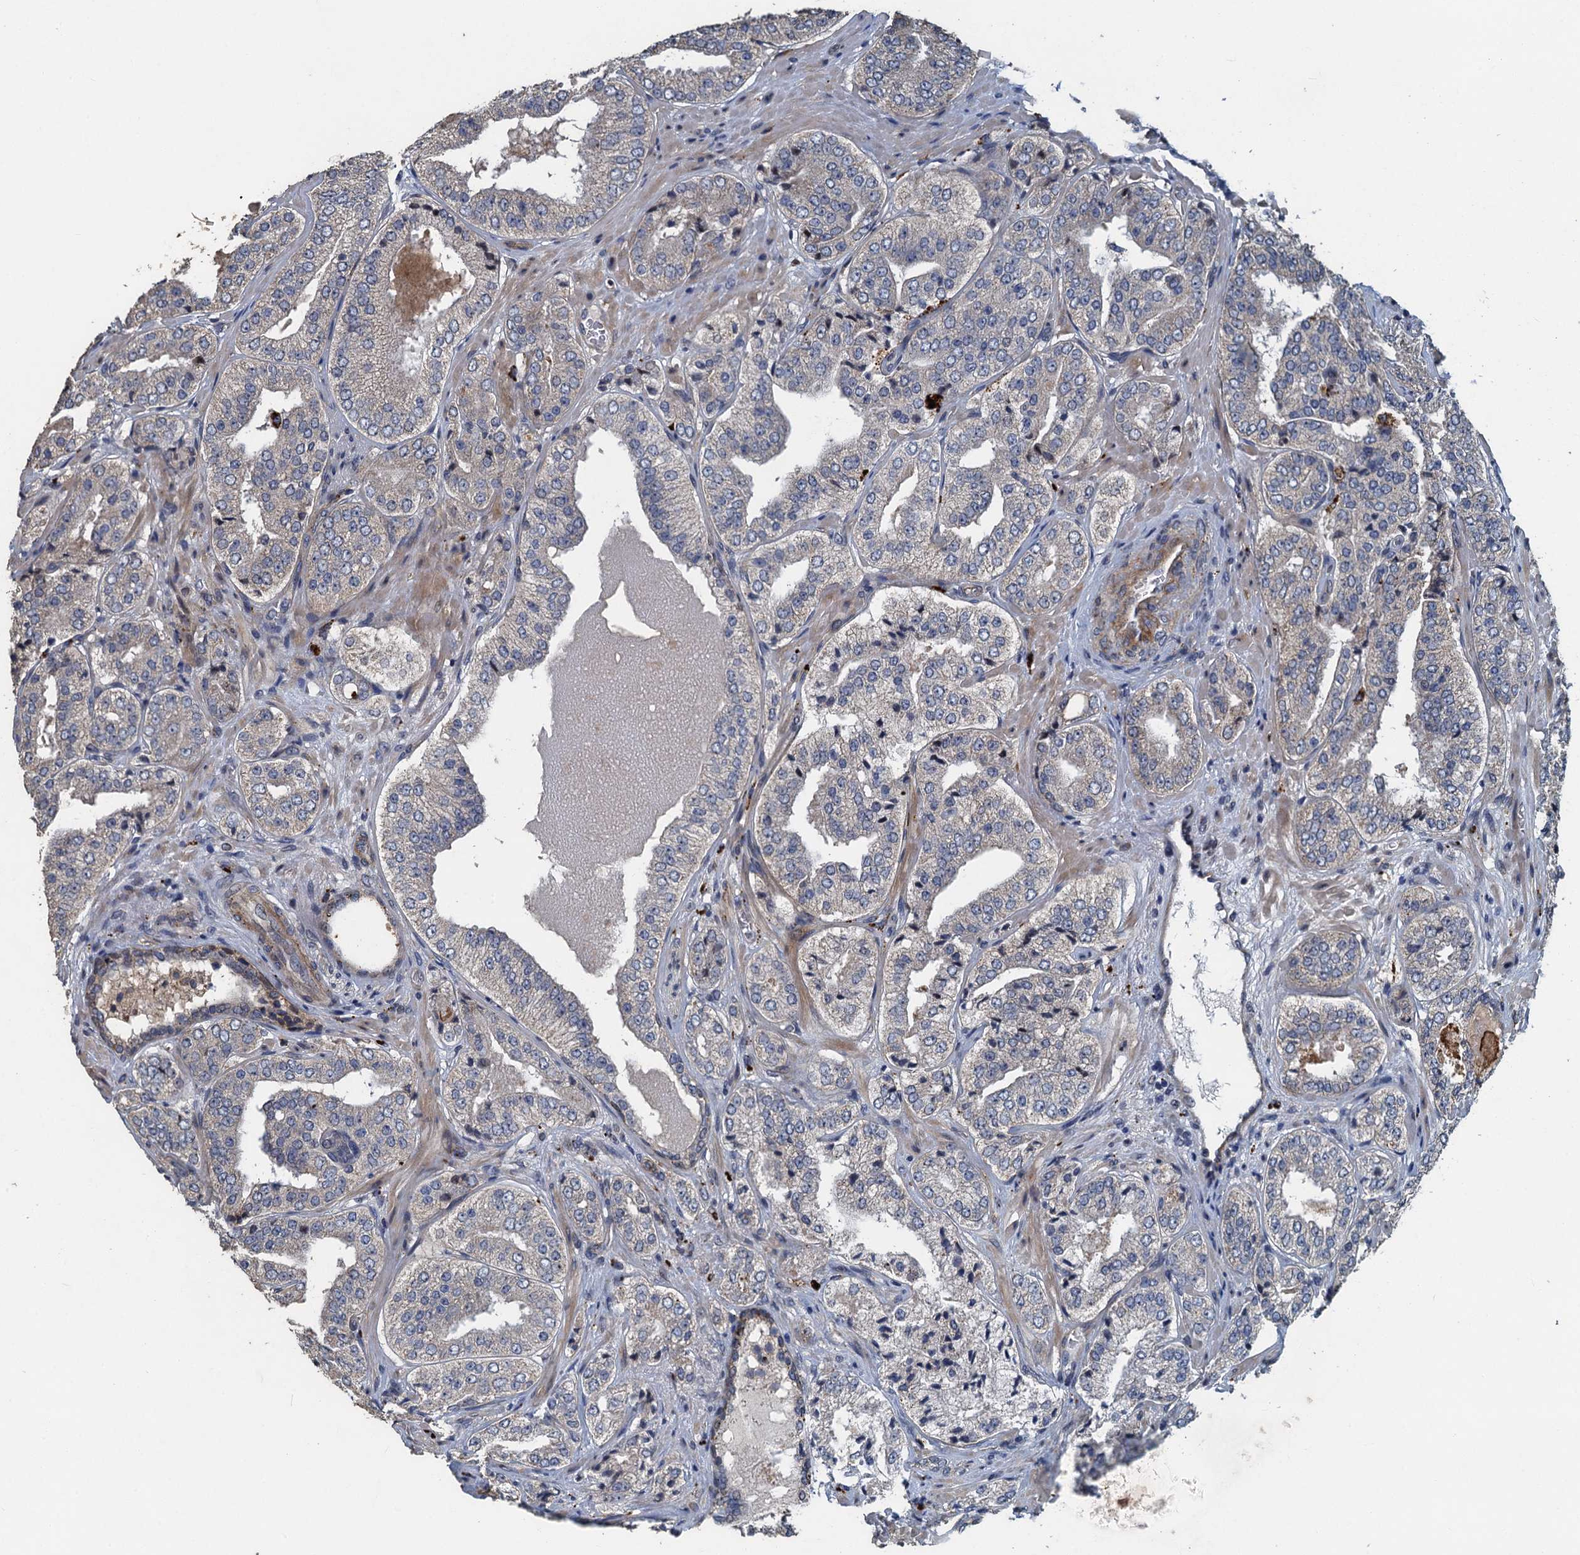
{"staining": {"intensity": "weak", "quantity": "<25%", "location": "cytoplasmic/membranous"}, "tissue": "prostate cancer", "cell_type": "Tumor cells", "image_type": "cancer", "snomed": [{"axis": "morphology", "description": "Adenocarcinoma, High grade"}, {"axis": "topography", "description": "Prostate"}], "caption": "A high-resolution histopathology image shows immunohistochemistry (IHC) staining of prostate cancer (adenocarcinoma (high-grade)), which shows no significant positivity in tumor cells. (DAB (3,3'-diaminobenzidine) immunohistochemistry visualized using brightfield microscopy, high magnification).", "gene": "AGRN", "patient": {"sex": "male", "age": 71}}